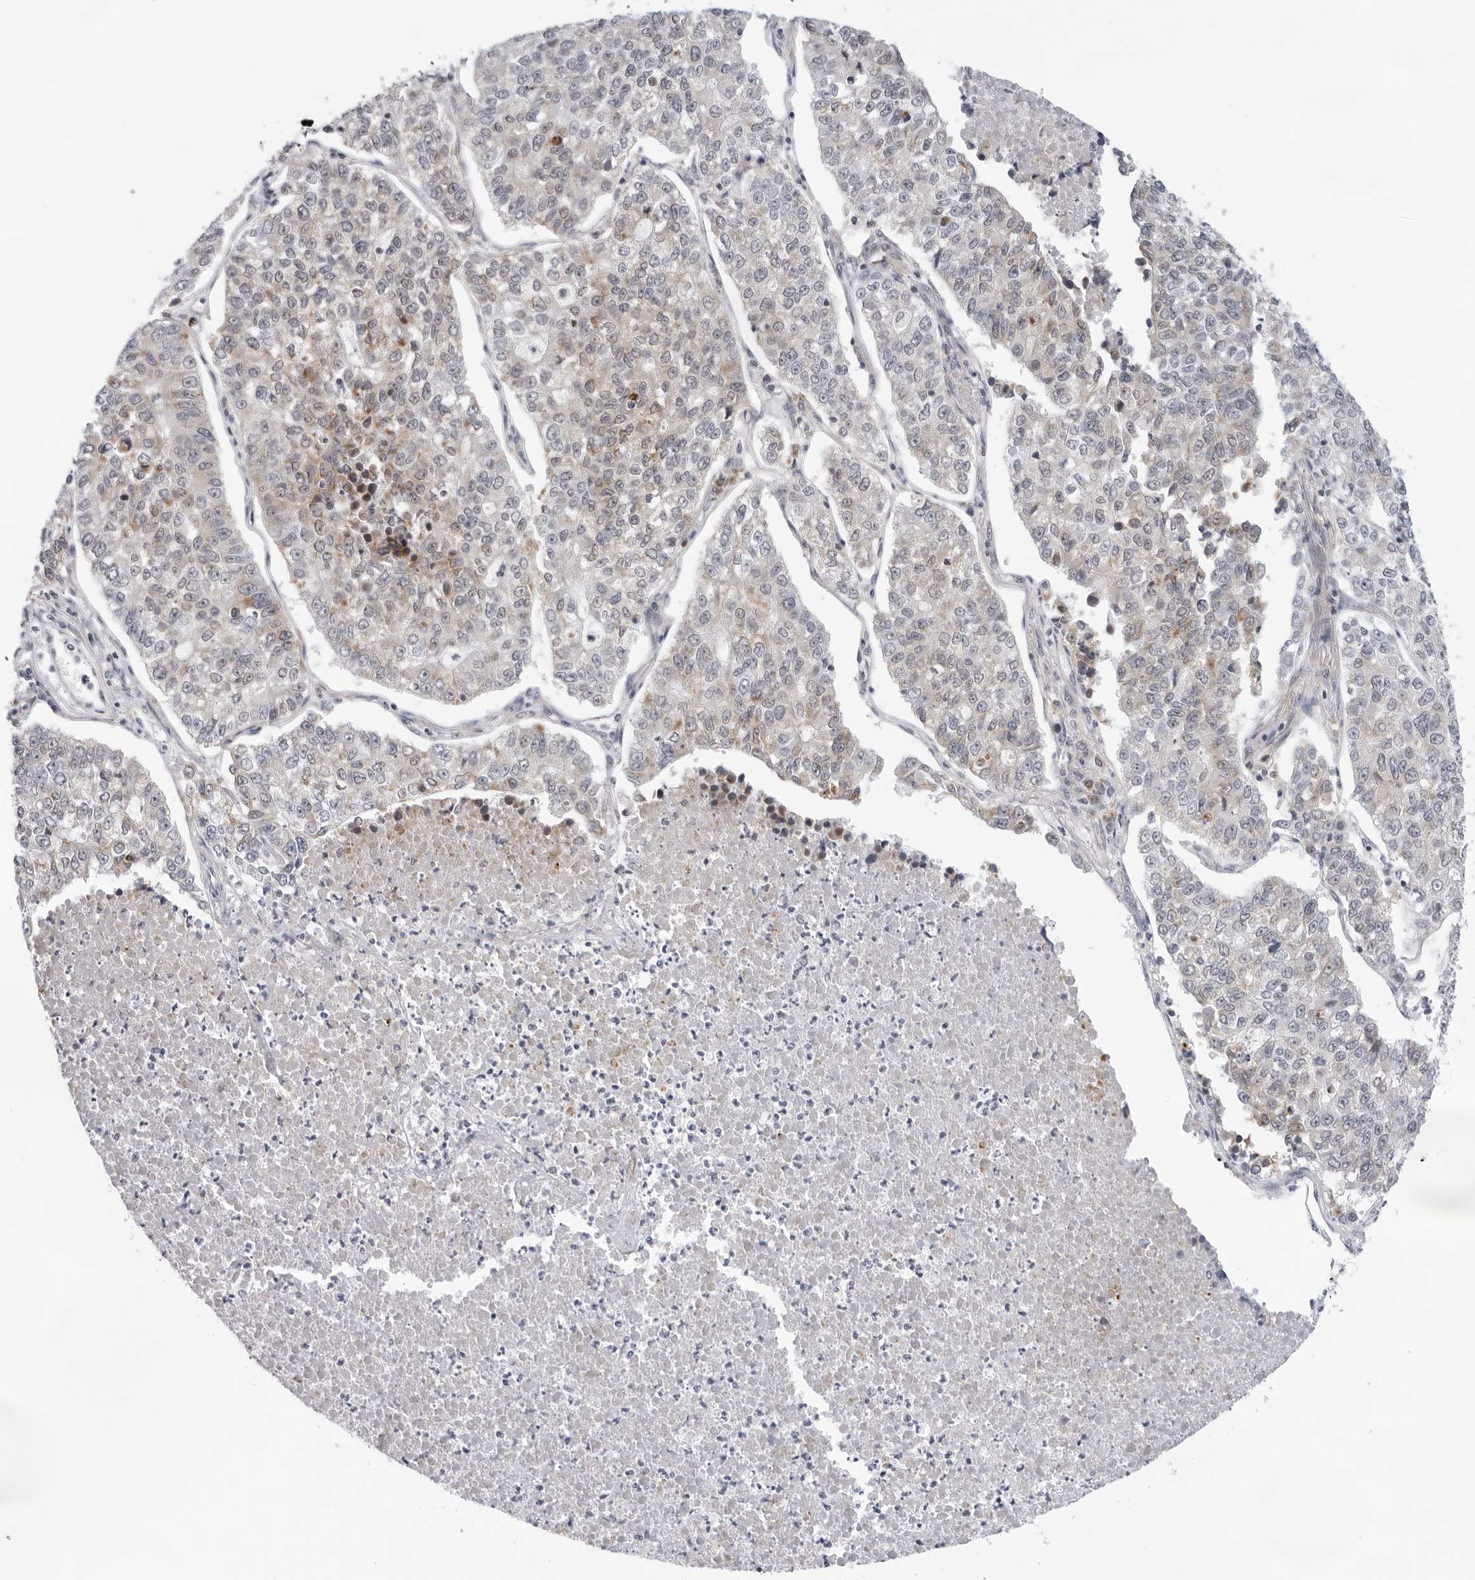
{"staining": {"intensity": "weak", "quantity": "25%-75%", "location": "cytoplasmic/membranous"}, "tissue": "lung cancer", "cell_type": "Tumor cells", "image_type": "cancer", "snomed": [{"axis": "morphology", "description": "Adenocarcinoma, NOS"}, {"axis": "topography", "description": "Lung"}], "caption": "Protein analysis of lung cancer (adenocarcinoma) tissue demonstrates weak cytoplasmic/membranous staining in approximately 25%-75% of tumor cells.", "gene": "CIART", "patient": {"sex": "male", "age": 49}}